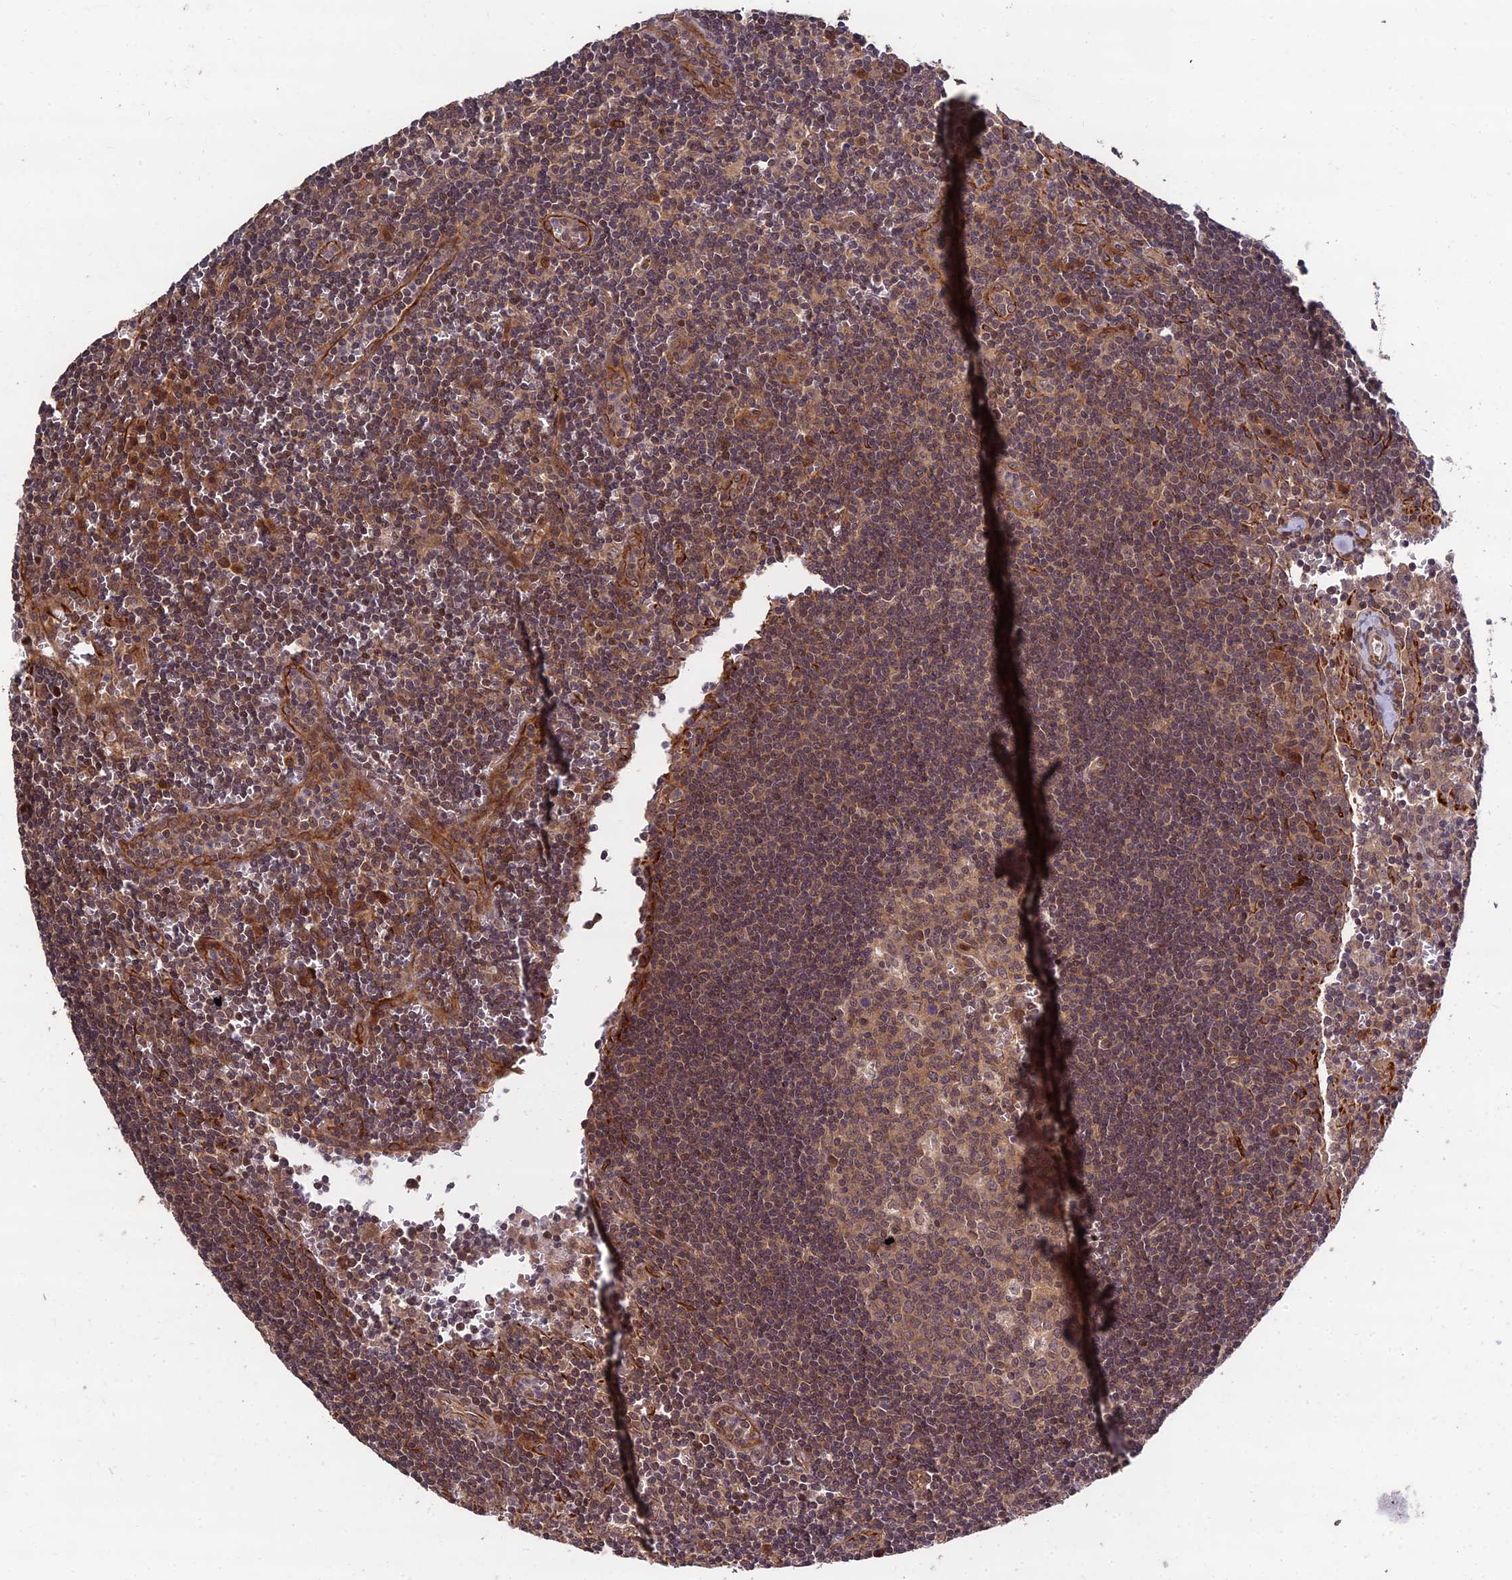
{"staining": {"intensity": "weak", "quantity": "25%-75%", "location": "cytoplasmic/membranous,nuclear"}, "tissue": "lymph node", "cell_type": "Germinal center cells", "image_type": "normal", "snomed": [{"axis": "morphology", "description": "Normal tissue, NOS"}, {"axis": "topography", "description": "Lymph node"}], "caption": "Immunohistochemistry (DAB) staining of normal lymph node displays weak cytoplasmic/membranous,nuclear protein staining in about 25%-75% of germinal center cells.", "gene": "MKKS", "patient": {"sex": "female", "age": 32}}